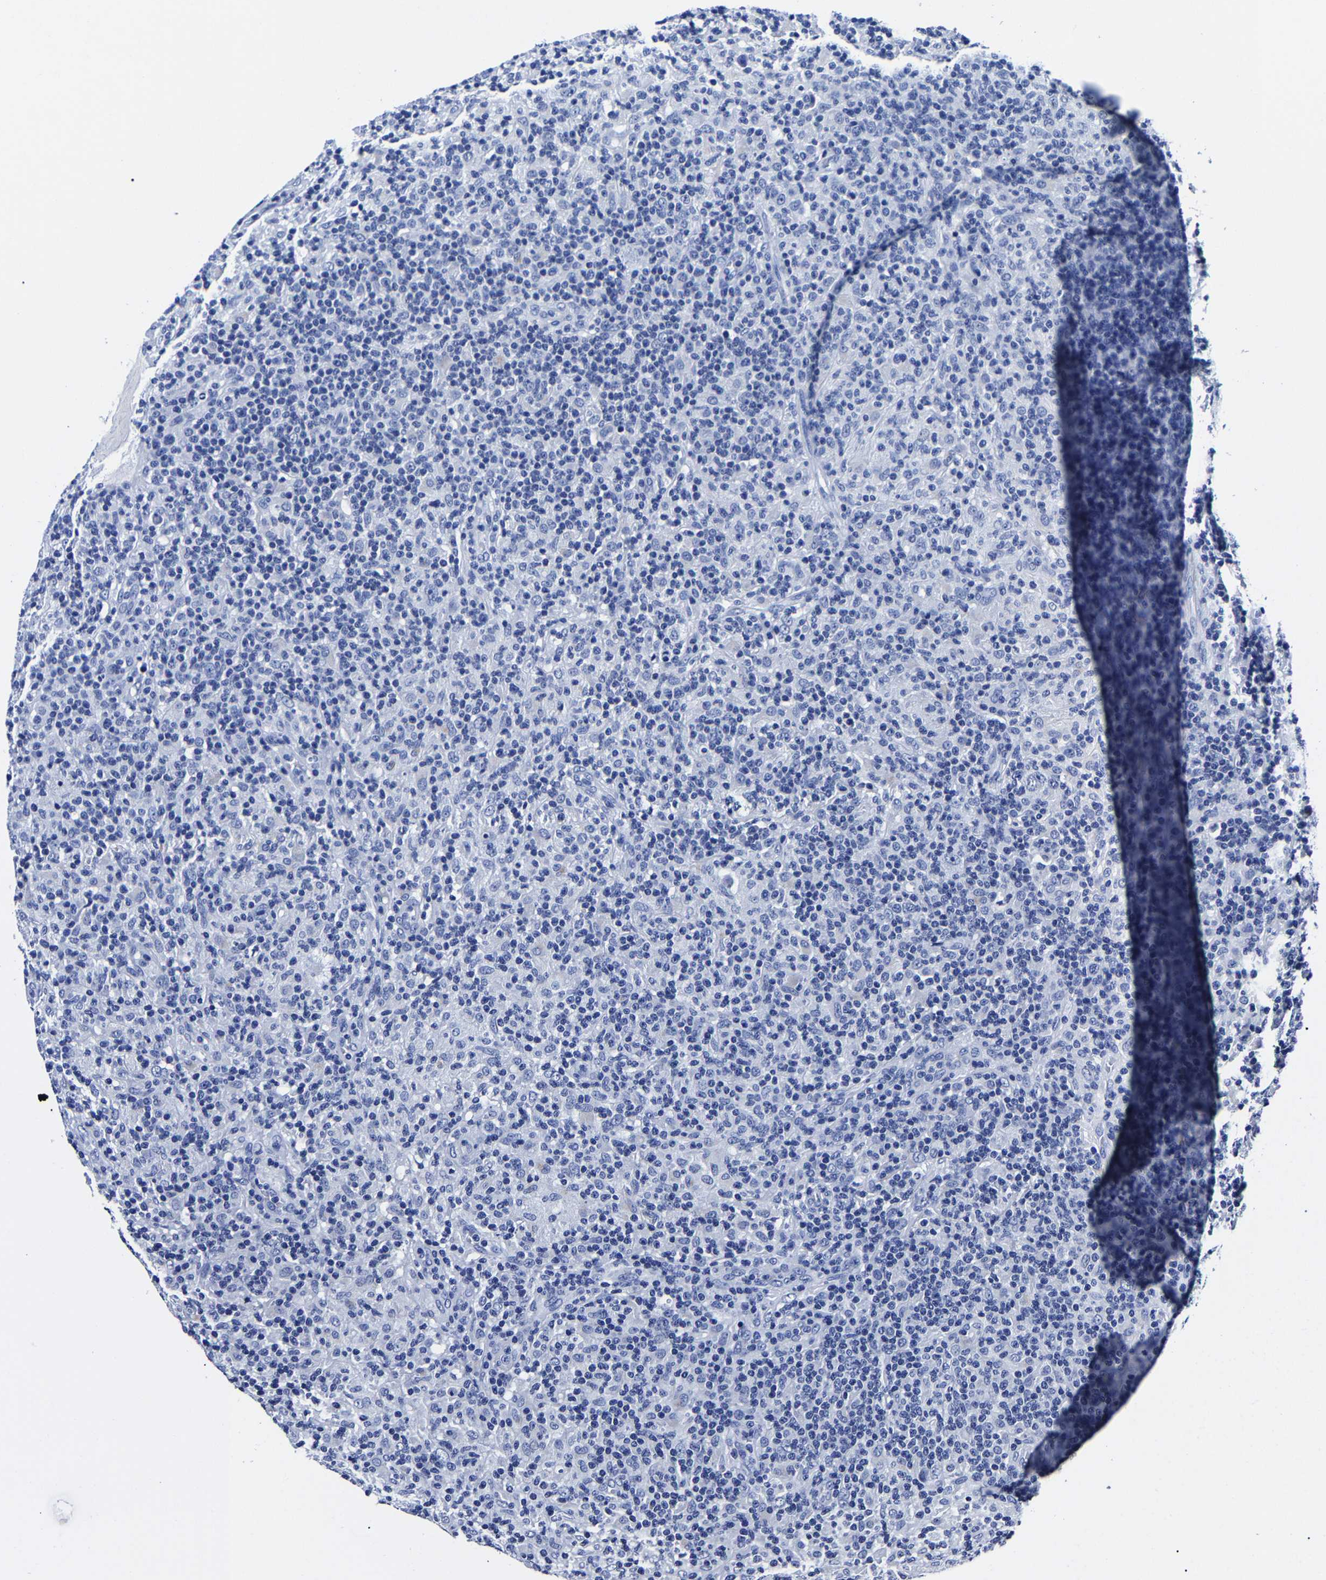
{"staining": {"intensity": "negative", "quantity": "none", "location": "none"}, "tissue": "lymphoma", "cell_type": "Tumor cells", "image_type": "cancer", "snomed": [{"axis": "morphology", "description": "Hodgkin's disease, NOS"}, {"axis": "topography", "description": "Lymph node"}], "caption": "There is no significant positivity in tumor cells of lymphoma.", "gene": "CPA2", "patient": {"sex": "male", "age": 70}}